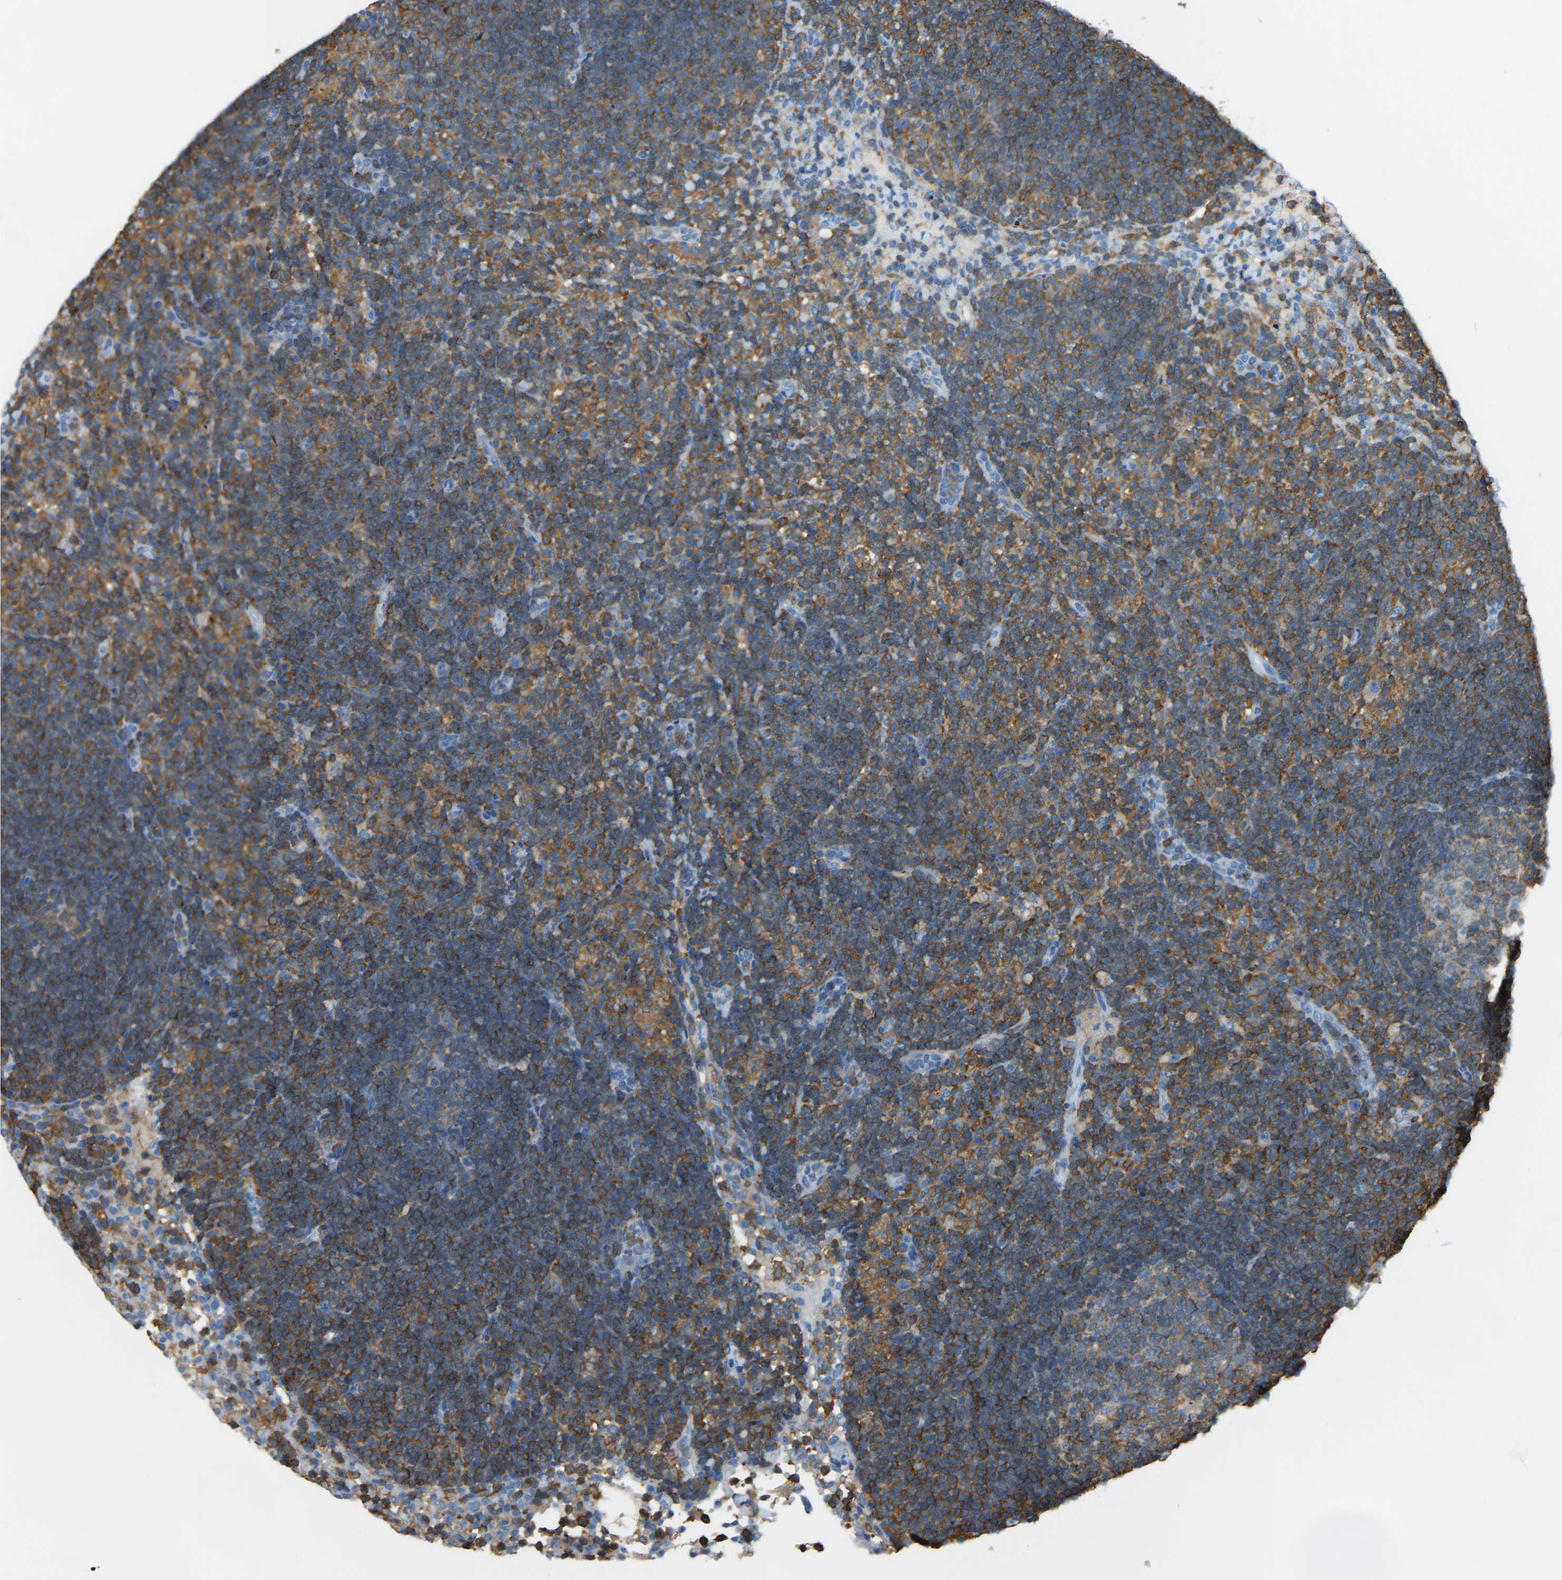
{"staining": {"intensity": "moderate", "quantity": ">75%", "location": "cytoplasmic/membranous"}, "tissue": "lymph node", "cell_type": "Germinal center cells", "image_type": "normal", "snomed": [{"axis": "morphology", "description": "Normal tissue, NOS"}, {"axis": "morphology", "description": "Carcinoid, malignant, NOS"}, {"axis": "topography", "description": "Lymph node"}], "caption": "The photomicrograph displays immunohistochemical staining of normal lymph node. There is moderate cytoplasmic/membranous staining is seen in approximately >75% of germinal center cells. Nuclei are stained in blue.", "gene": "ARHGAP45", "patient": {"sex": "male", "age": 47}}